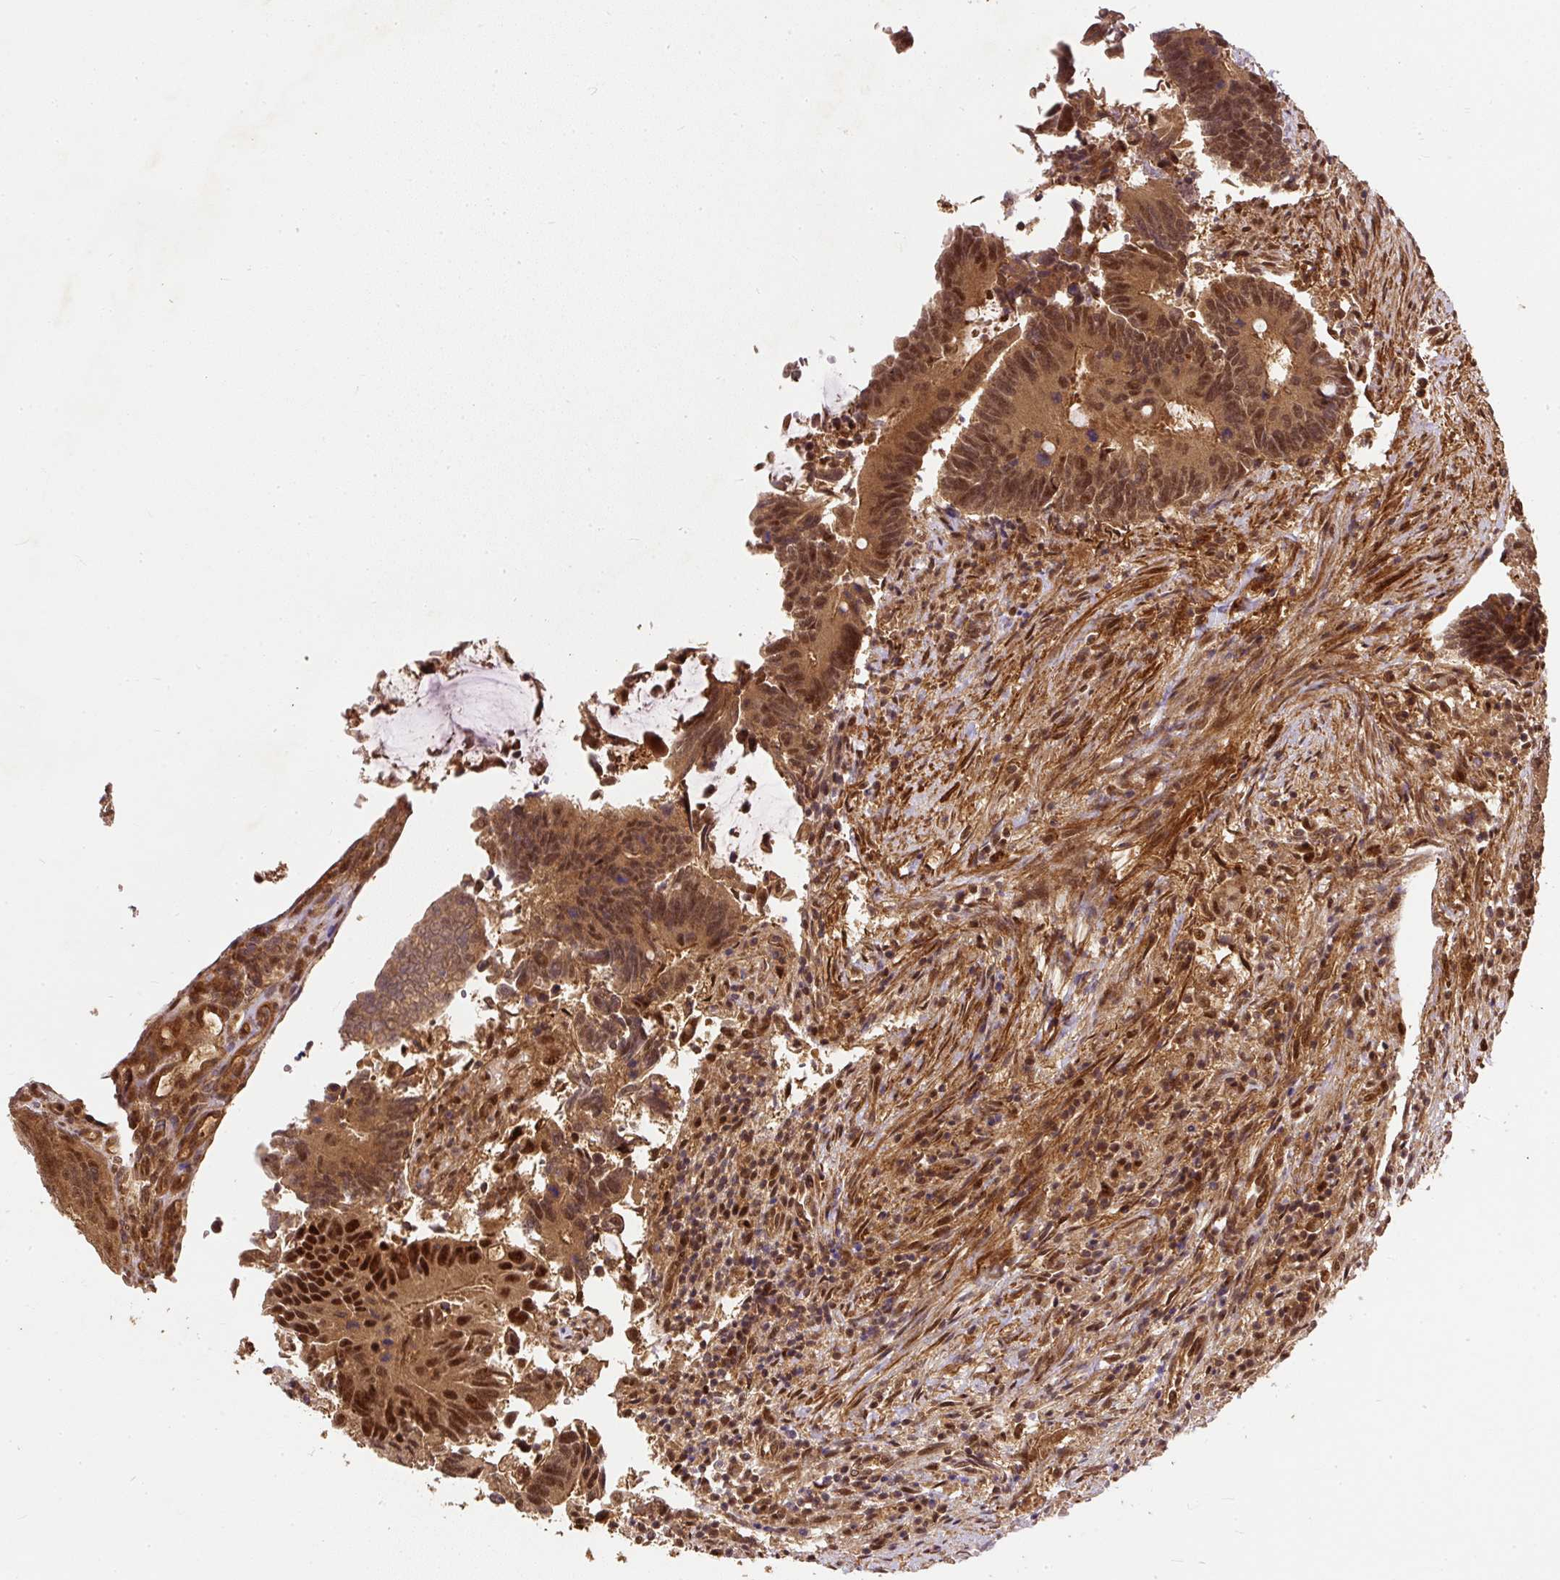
{"staining": {"intensity": "moderate", "quantity": ">75%", "location": "cytoplasmic/membranous,nuclear"}, "tissue": "colorectal cancer", "cell_type": "Tumor cells", "image_type": "cancer", "snomed": [{"axis": "morphology", "description": "Adenocarcinoma, NOS"}, {"axis": "topography", "description": "Colon"}], "caption": "High-power microscopy captured an immunohistochemistry (IHC) image of colorectal adenocarcinoma, revealing moderate cytoplasmic/membranous and nuclear expression in approximately >75% of tumor cells.", "gene": "PSMD1", "patient": {"sex": "male", "age": 87}}